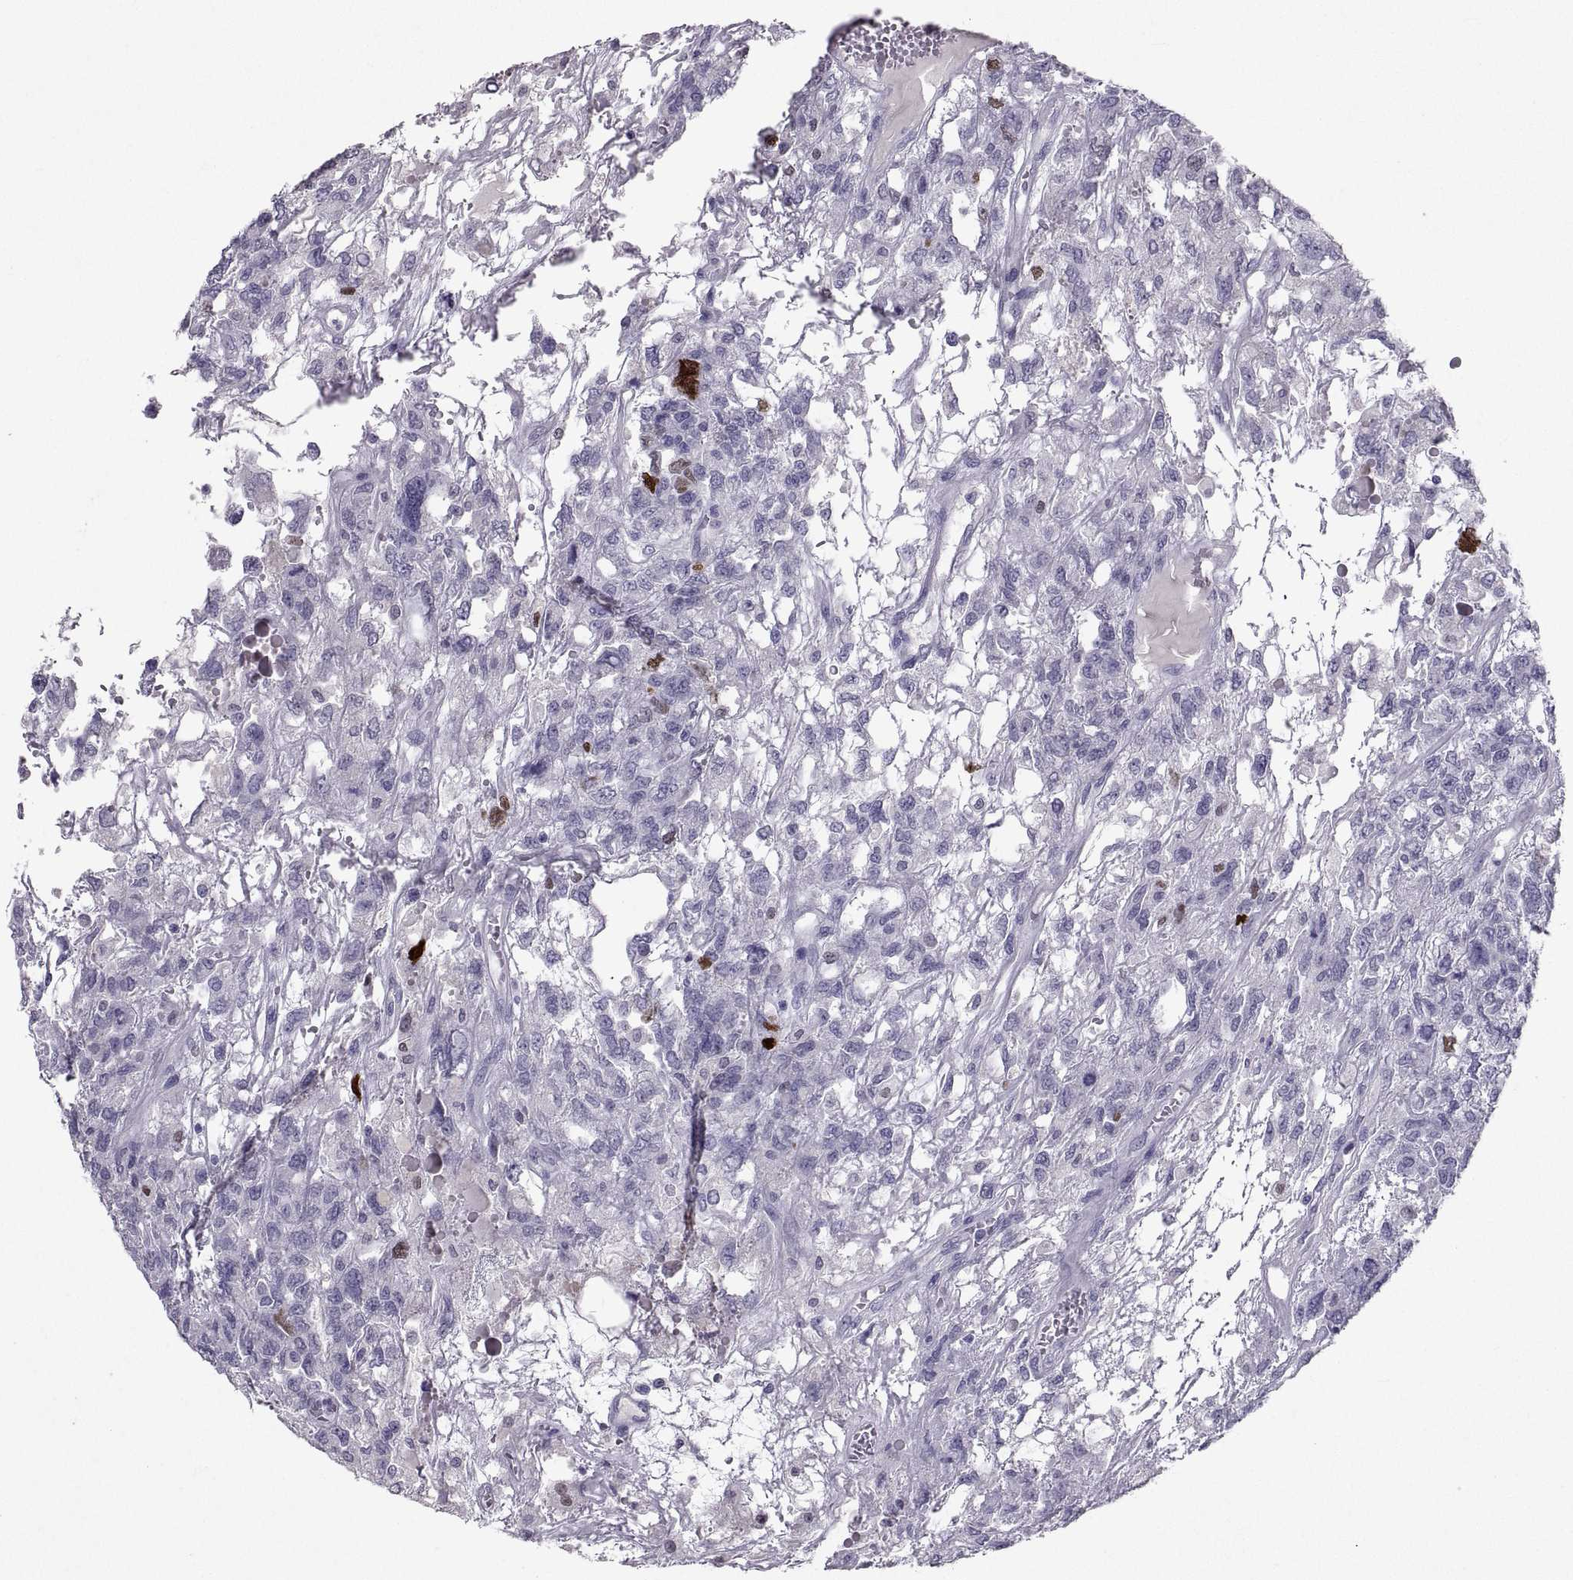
{"staining": {"intensity": "moderate", "quantity": "<25%", "location": "nuclear"}, "tissue": "testis cancer", "cell_type": "Tumor cells", "image_type": "cancer", "snomed": [{"axis": "morphology", "description": "Seminoma, NOS"}, {"axis": "topography", "description": "Testis"}], "caption": "Immunohistochemistry (IHC) photomicrograph of neoplastic tissue: human testis seminoma stained using IHC demonstrates low levels of moderate protein expression localized specifically in the nuclear of tumor cells, appearing as a nuclear brown color.", "gene": "SOX21", "patient": {"sex": "male", "age": 52}}